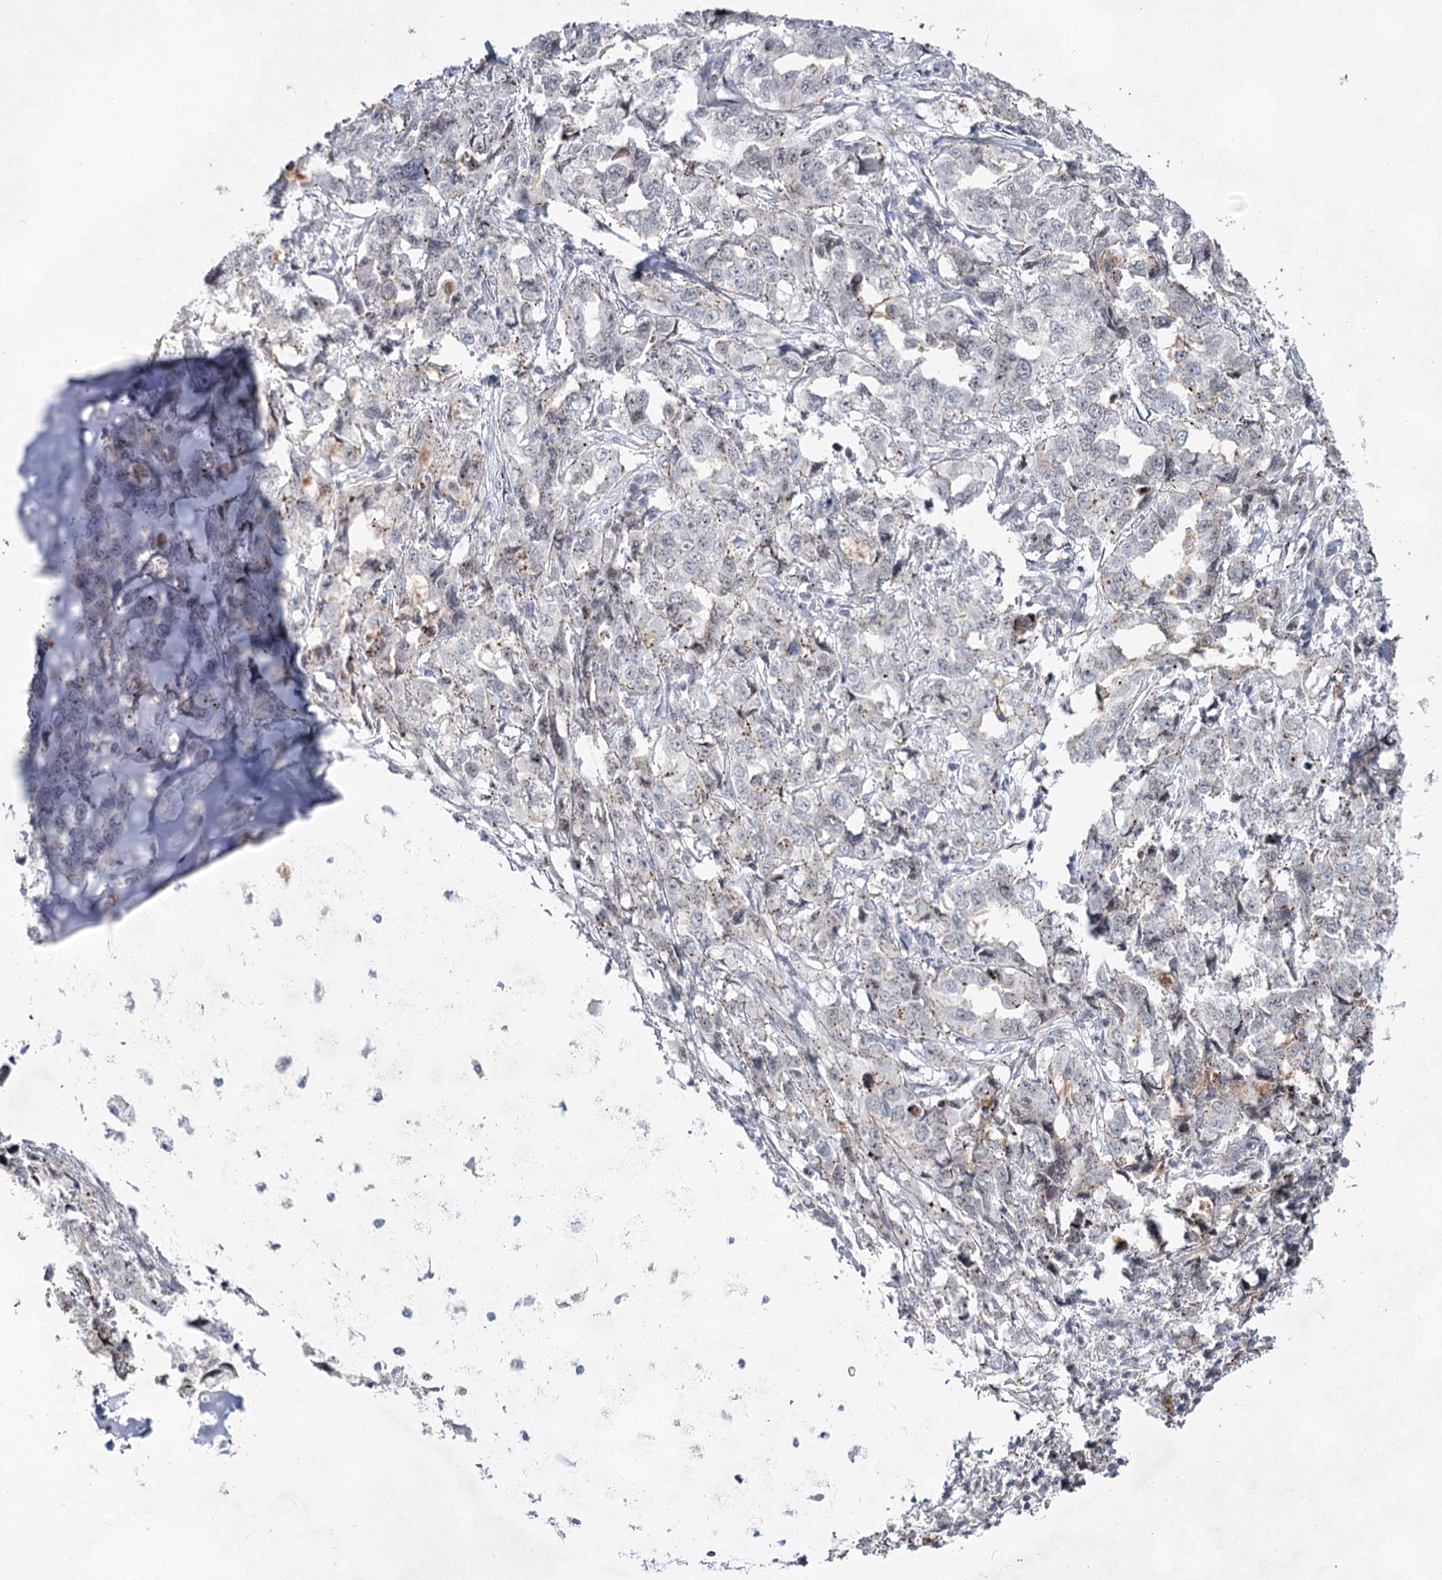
{"staining": {"intensity": "moderate", "quantity": "<25%", "location": "cytoplasmic/membranous"}, "tissue": "lung cancer", "cell_type": "Tumor cells", "image_type": "cancer", "snomed": [{"axis": "morphology", "description": "Adenocarcinoma, NOS"}, {"axis": "topography", "description": "Lung"}], "caption": "Adenocarcinoma (lung) stained for a protein (brown) demonstrates moderate cytoplasmic/membranous positive staining in approximately <25% of tumor cells.", "gene": "ATL2", "patient": {"sex": "female", "age": 51}}